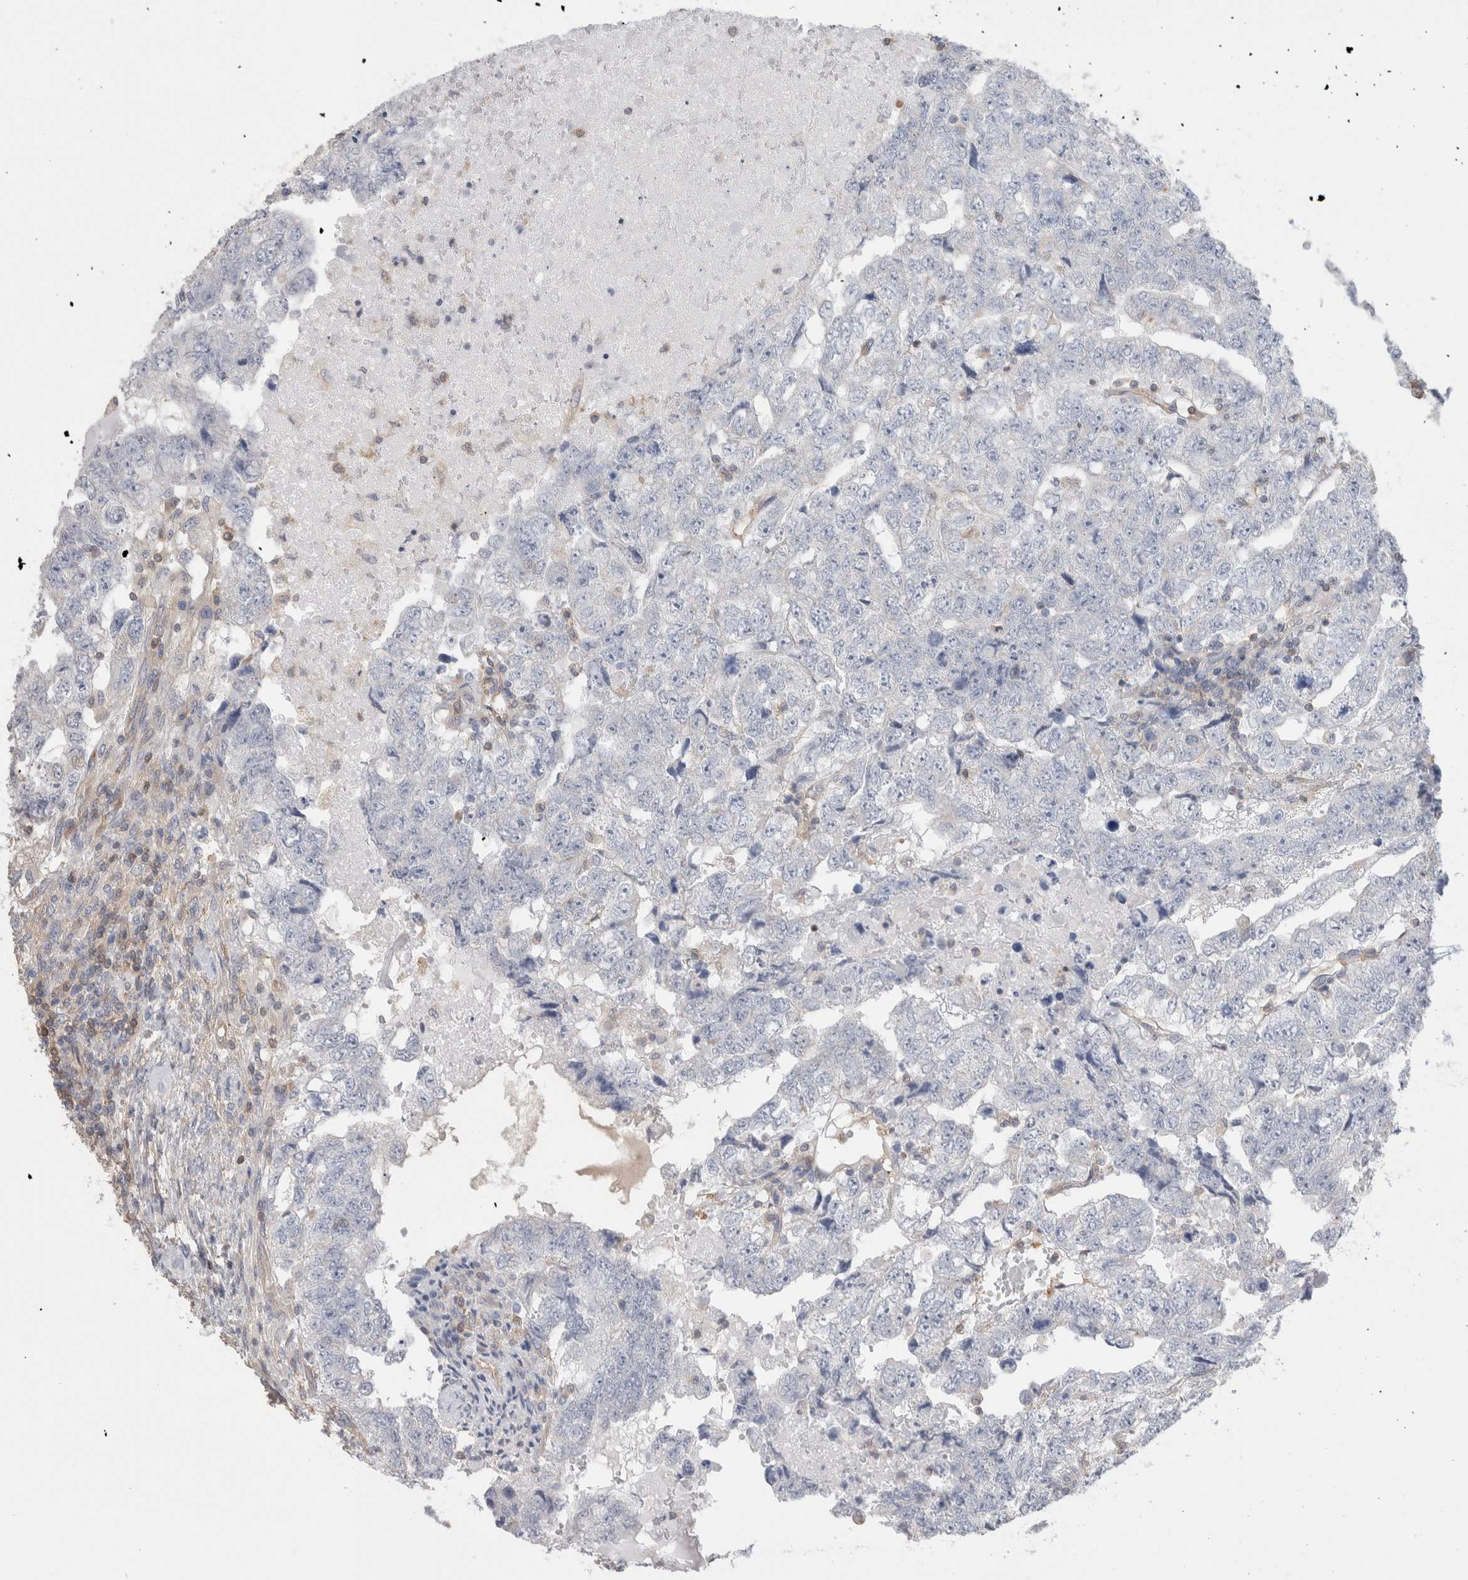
{"staining": {"intensity": "negative", "quantity": "none", "location": "none"}, "tissue": "testis cancer", "cell_type": "Tumor cells", "image_type": "cancer", "snomed": [{"axis": "morphology", "description": "Carcinoma, Embryonal, NOS"}, {"axis": "topography", "description": "Testis"}], "caption": "DAB immunohistochemical staining of human embryonal carcinoma (testis) displays no significant staining in tumor cells. (DAB immunohistochemistry (IHC), high magnification).", "gene": "CAPN2", "patient": {"sex": "male", "age": 36}}